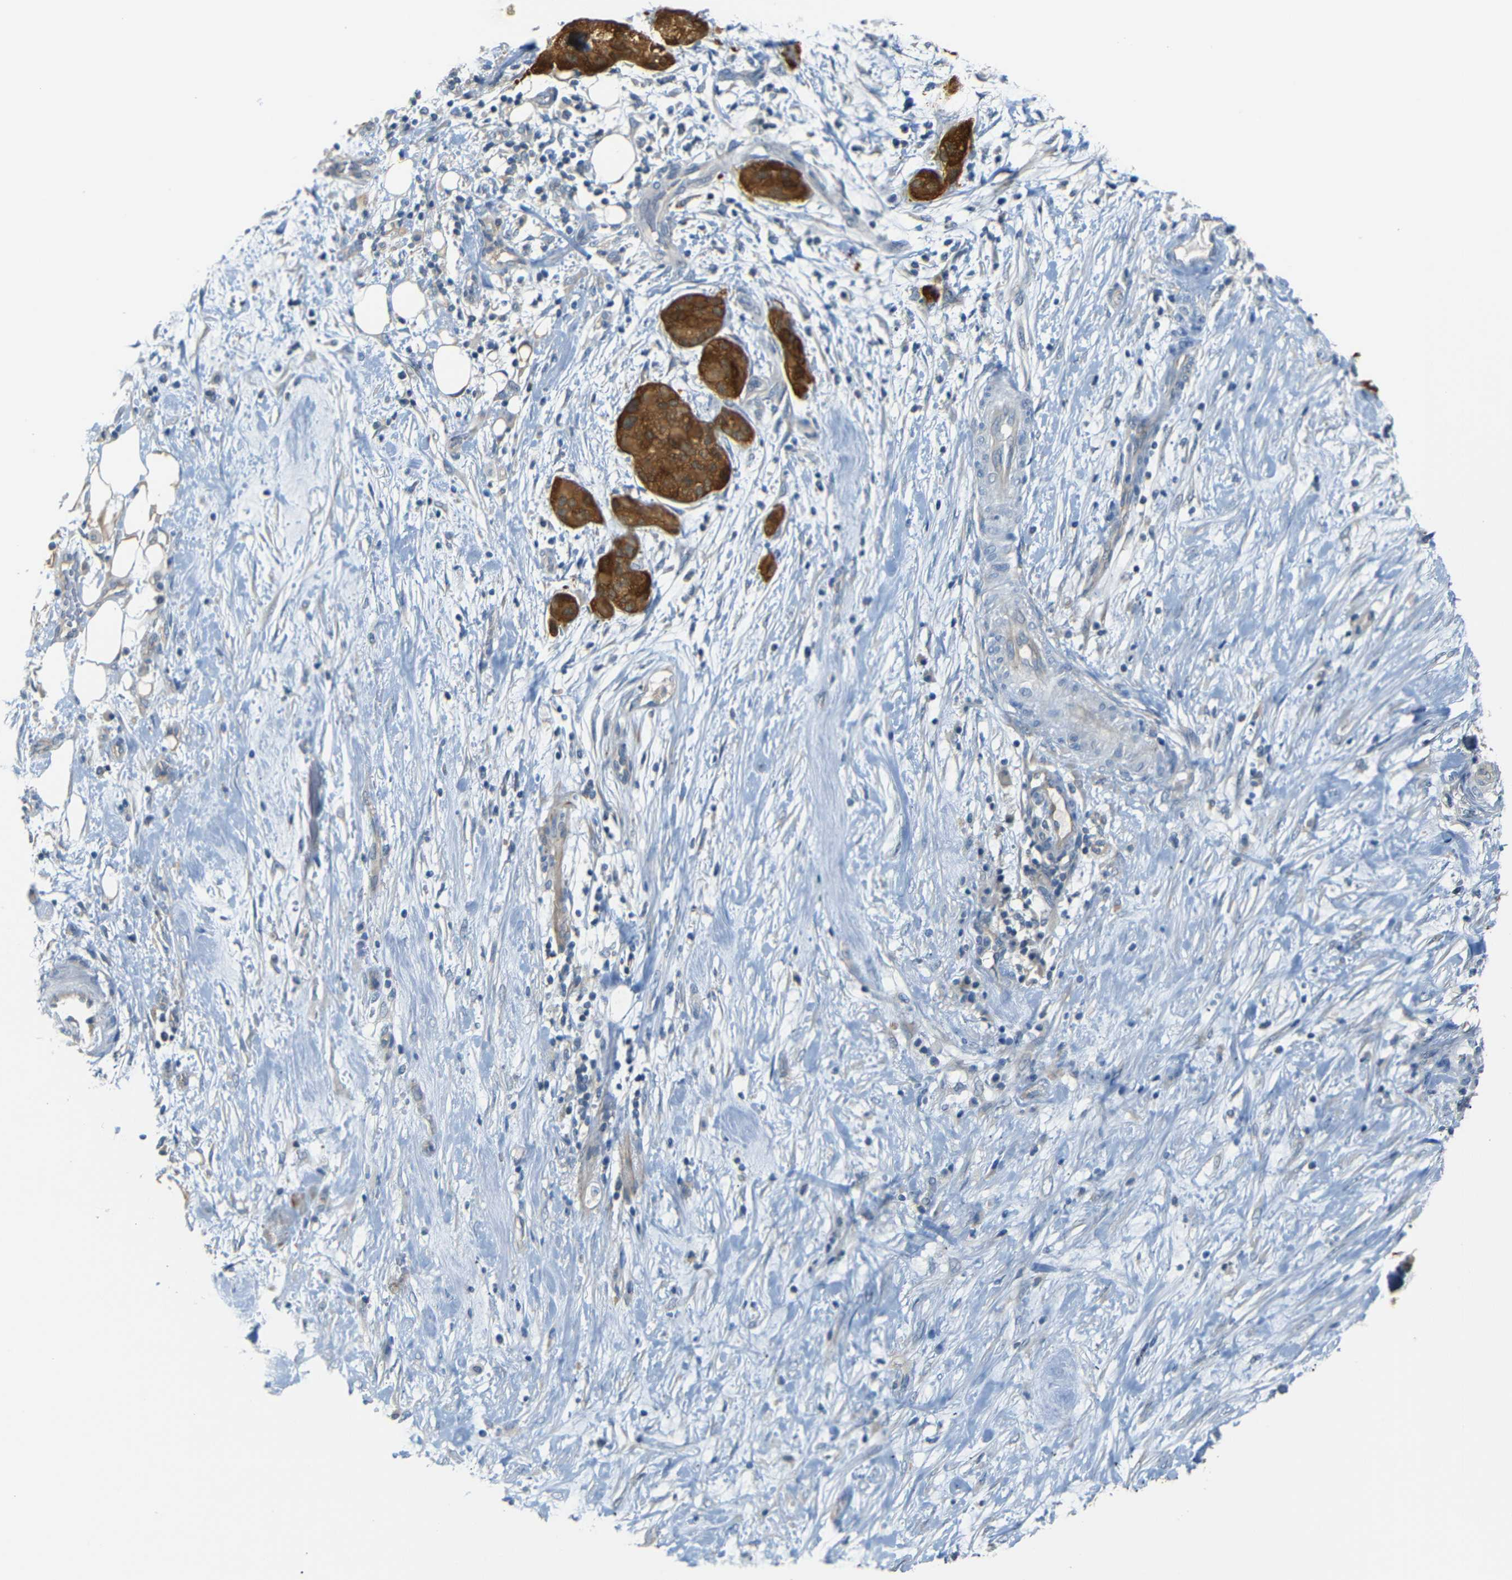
{"staining": {"intensity": "moderate", "quantity": ">75%", "location": "cytoplasmic/membranous,nuclear"}, "tissue": "pancreatic cancer", "cell_type": "Tumor cells", "image_type": "cancer", "snomed": [{"axis": "morphology", "description": "Adenocarcinoma, NOS"}, {"axis": "topography", "description": "Pancreas"}], "caption": "This image demonstrates IHC staining of human adenocarcinoma (pancreatic), with medium moderate cytoplasmic/membranous and nuclear expression in about >75% of tumor cells.", "gene": "SFN", "patient": {"sex": "female", "age": 78}}